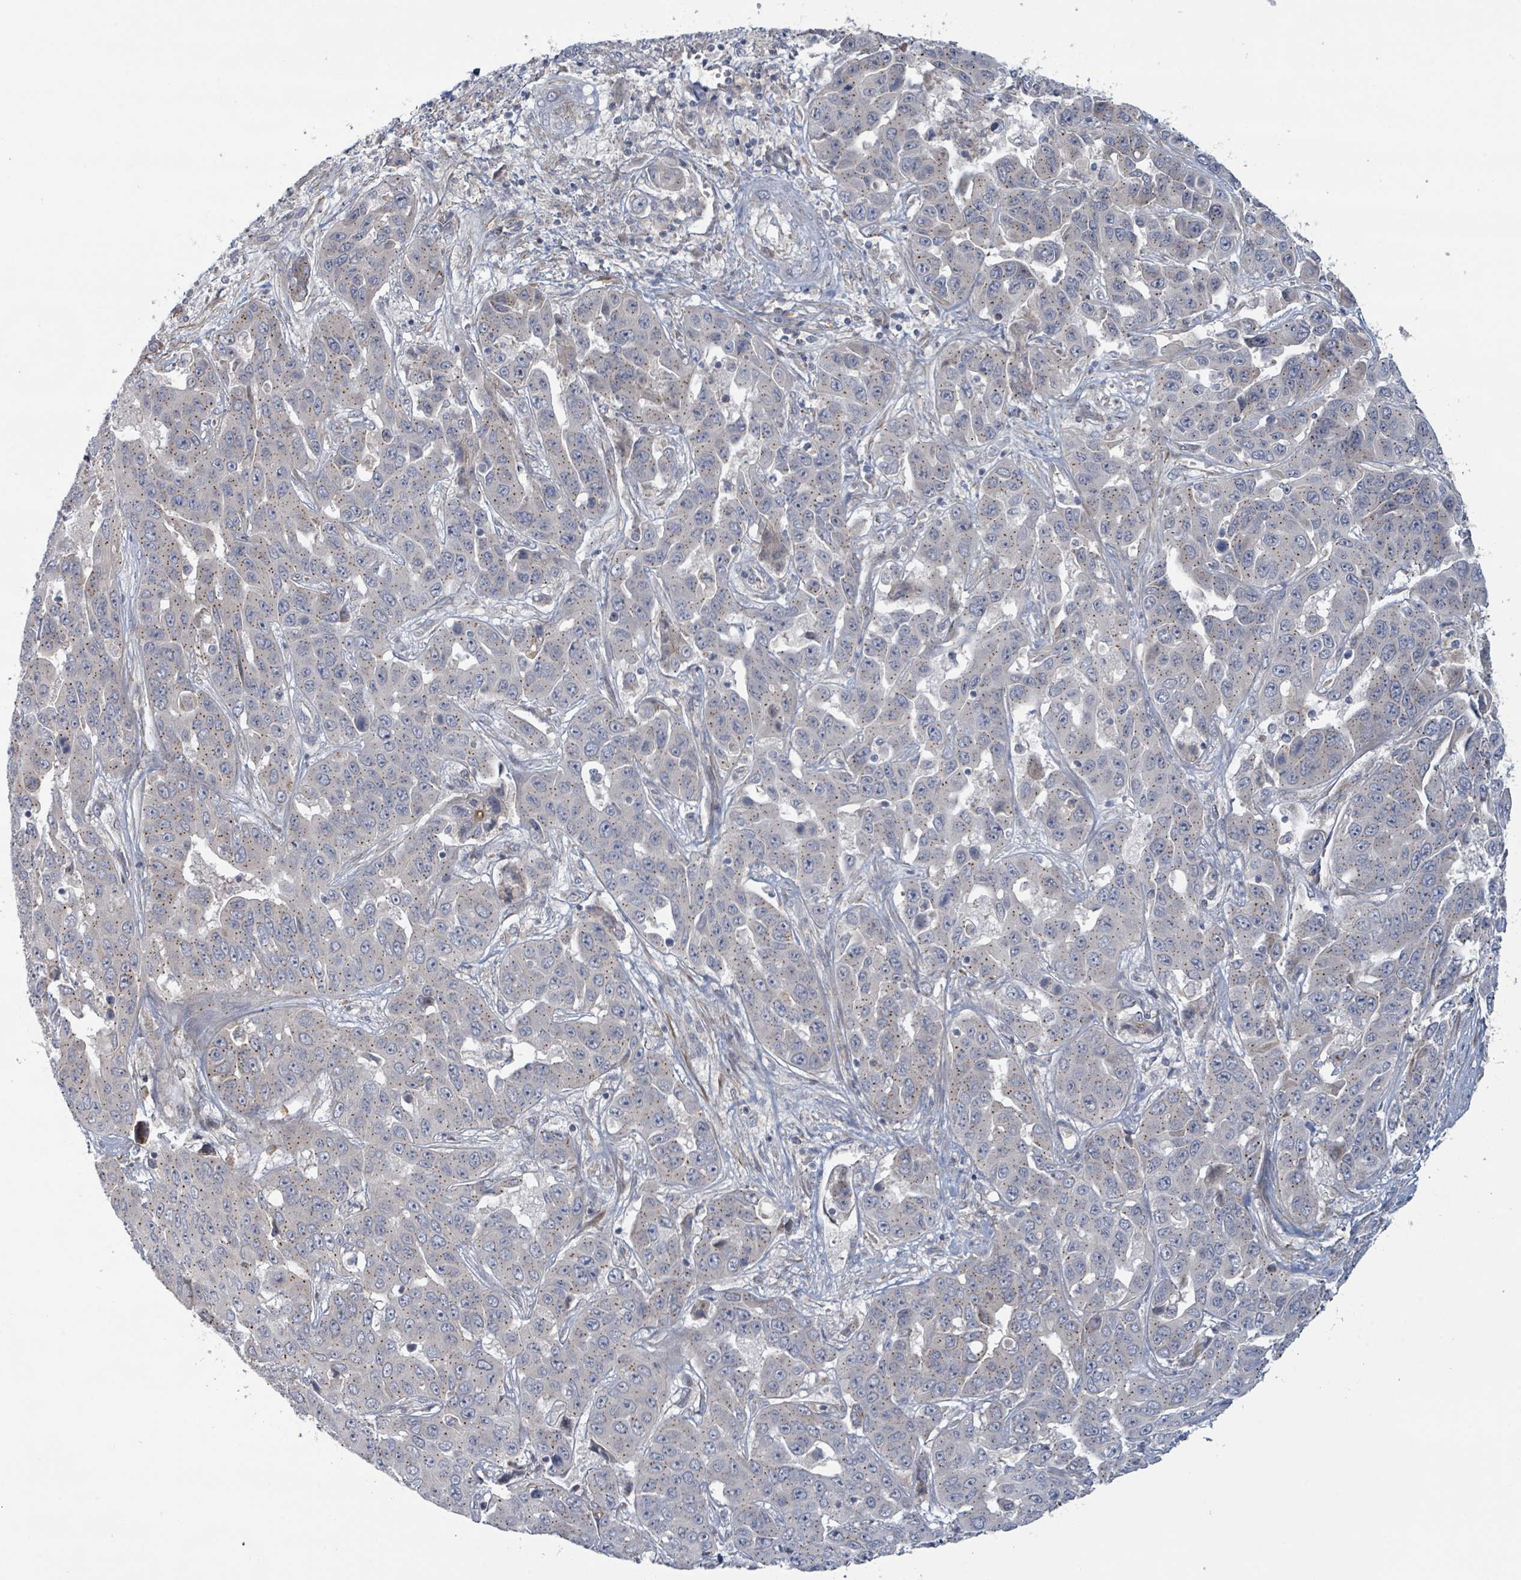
{"staining": {"intensity": "weak", "quantity": ">75%", "location": "cytoplasmic/membranous"}, "tissue": "liver cancer", "cell_type": "Tumor cells", "image_type": "cancer", "snomed": [{"axis": "morphology", "description": "Cholangiocarcinoma"}, {"axis": "topography", "description": "Liver"}], "caption": "Protein staining shows weak cytoplasmic/membranous expression in approximately >75% of tumor cells in cholangiocarcinoma (liver).", "gene": "COL5A3", "patient": {"sex": "female", "age": 52}}